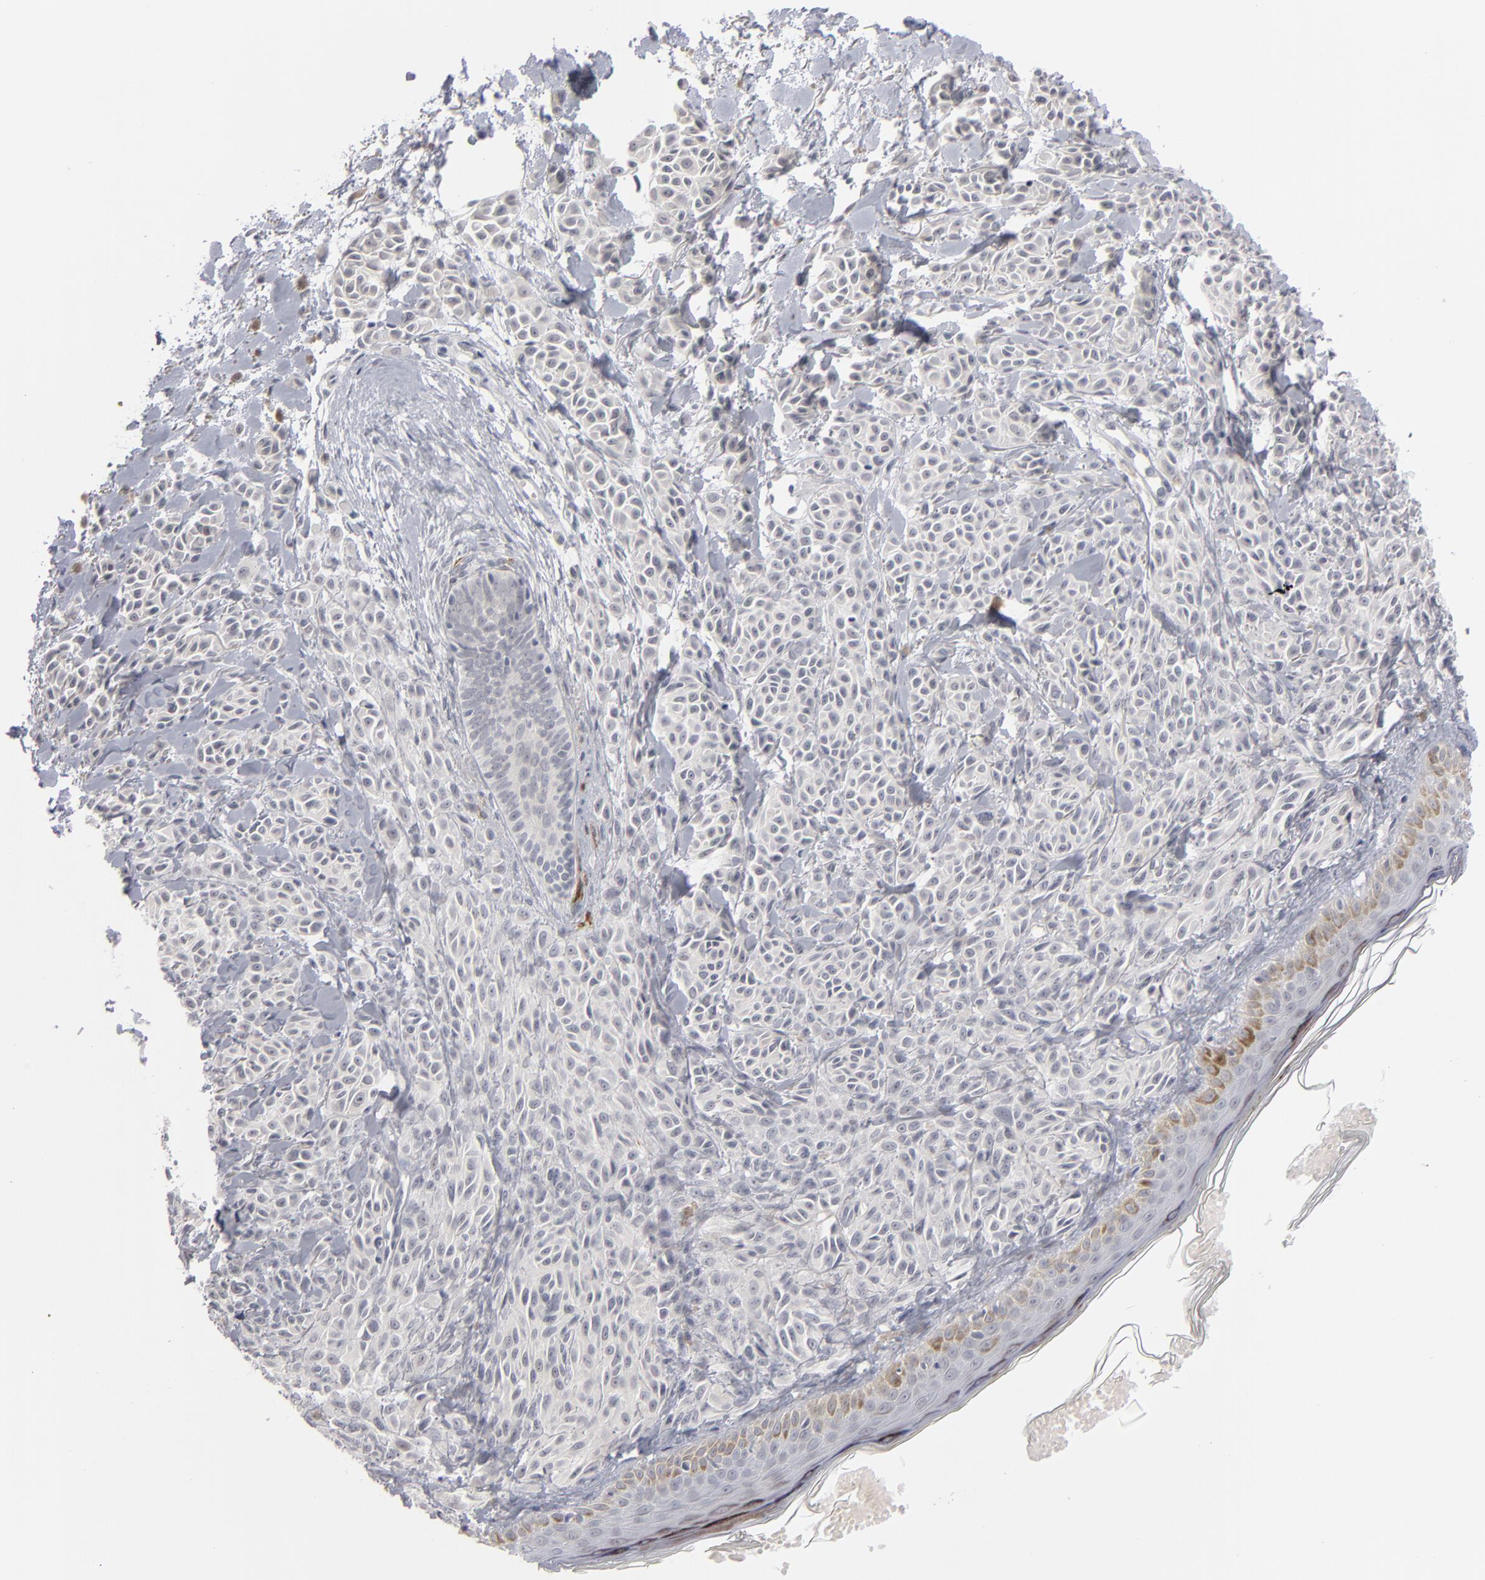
{"staining": {"intensity": "negative", "quantity": "none", "location": "none"}, "tissue": "melanoma", "cell_type": "Tumor cells", "image_type": "cancer", "snomed": [{"axis": "morphology", "description": "Malignant melanoma, NOS"}, {"axis": "topography", "description": "Skin"}], "caption": "The photomicrograph demonstrates no significant positivity in tumor cells of malignant melanoma.", "gene": "KIAA1210", "patient": {"sex": "female", "age": 73}}